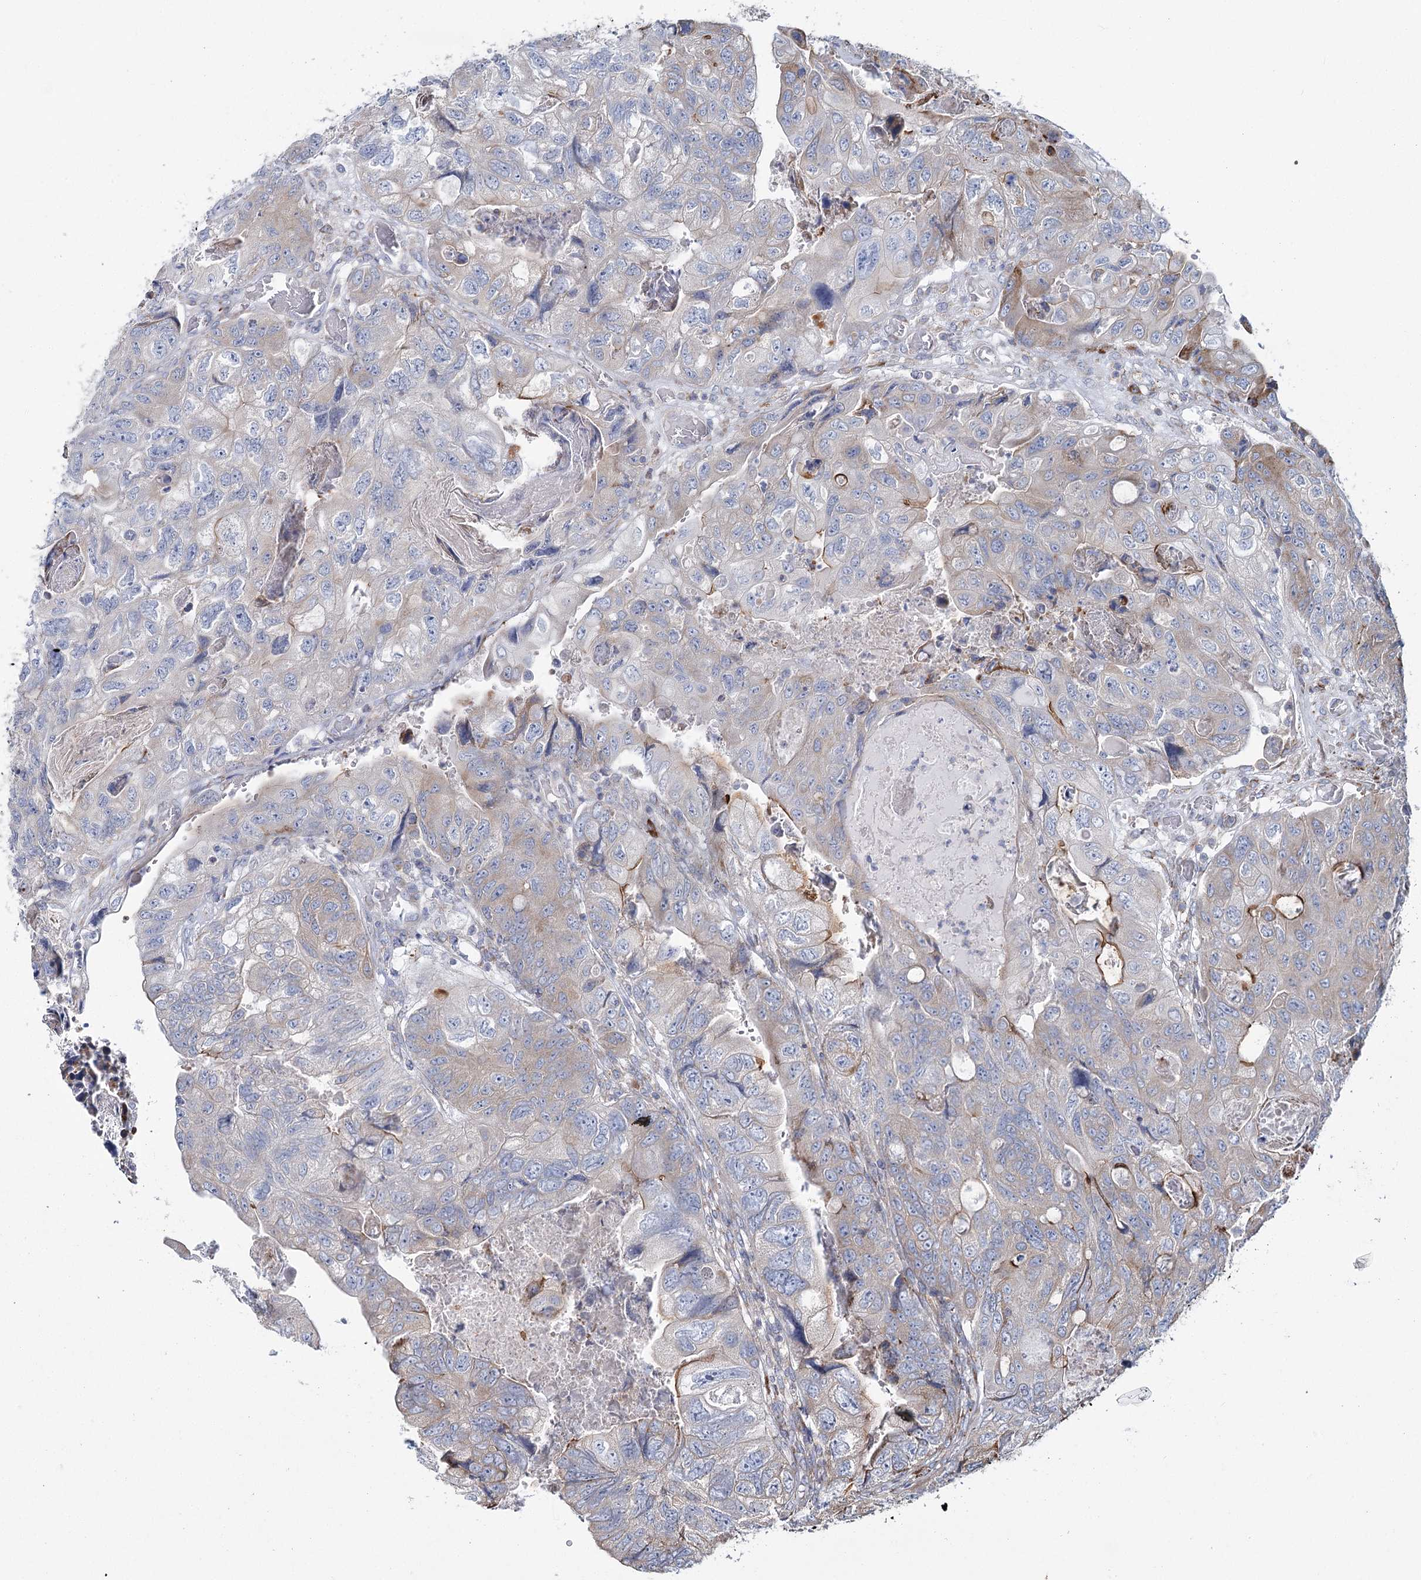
{"staining": {"intensity": "weak", "quantity": "<25%", "location": "cytoplasmic/membranous"}, "tissue": "colorectal cancer", "cell_type": "Tumor cells", "image_type": "cancer", "snomed": [{"axis": "morphology", "description": "Adenocarcinoma, NOS"}, {"axis": "topography", "description": "Rectum"}], "caption": "The immunohistochemistry (IHC) histopathology image has no significant staining in tumor cells of colorectal adenocarcinoma tissue.", "gene": "POGLUT1", "patient": {"sex": "male", "age": 63}}